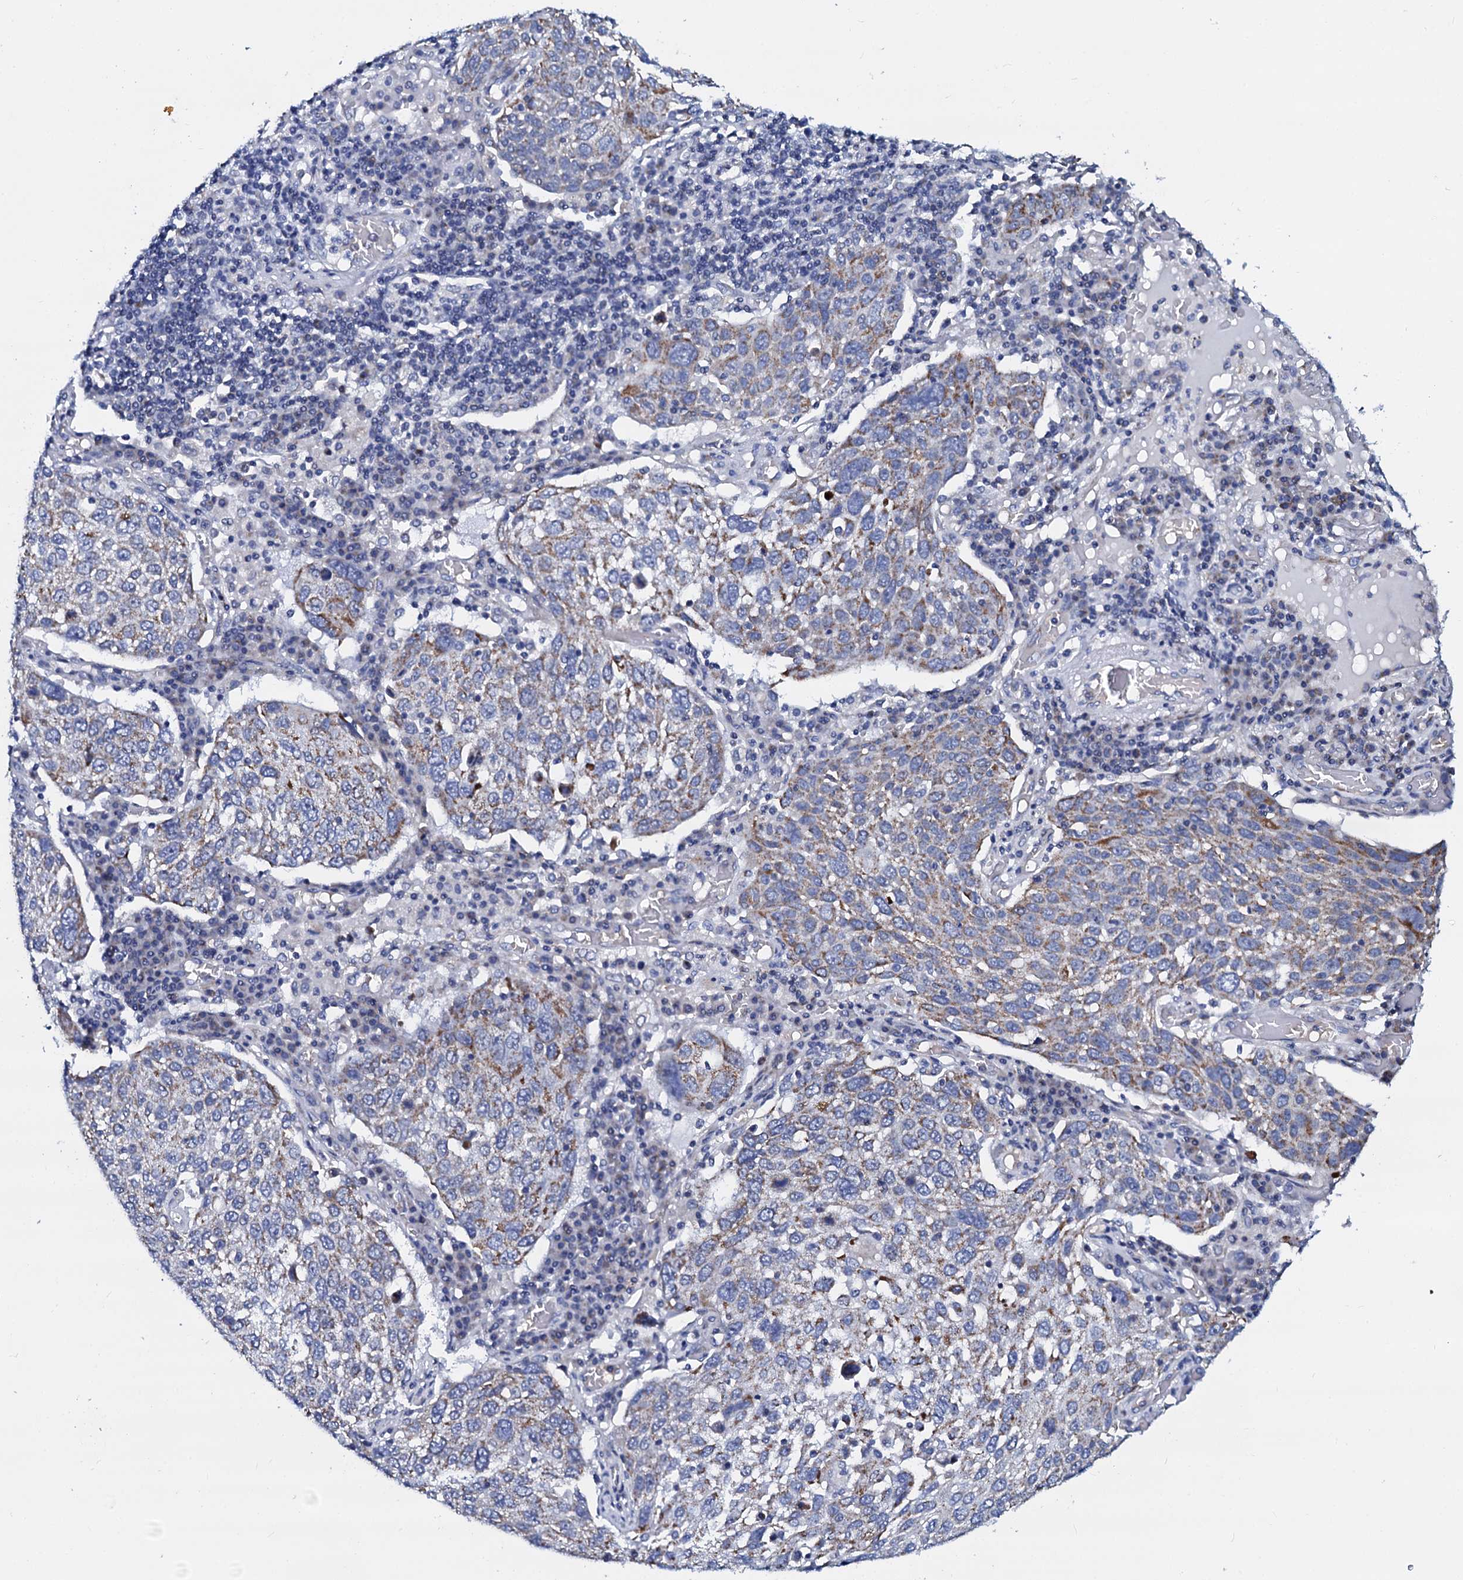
{"staining": {"intensity": "moderate", "quantity": "25%-75%", "location": "cytoplasmic/membranous"}, "tissue": "lung cancer", "cell_type": "Tumor cells", "image_type": "cancer", "snomed": [{"axis": "morphology", "description": "Squamous cell carcinoma, NOS"}, {"axis": "topography", "description": "Lung"}], "caption": "Human lung cancer stained with a brown dye shows moderate cytoplasmic/membranous positive staining in approximately 25%-75% of tumor cells.", "gene": "SLC37A4", "patient": {"sex": "male", "age": 65}}